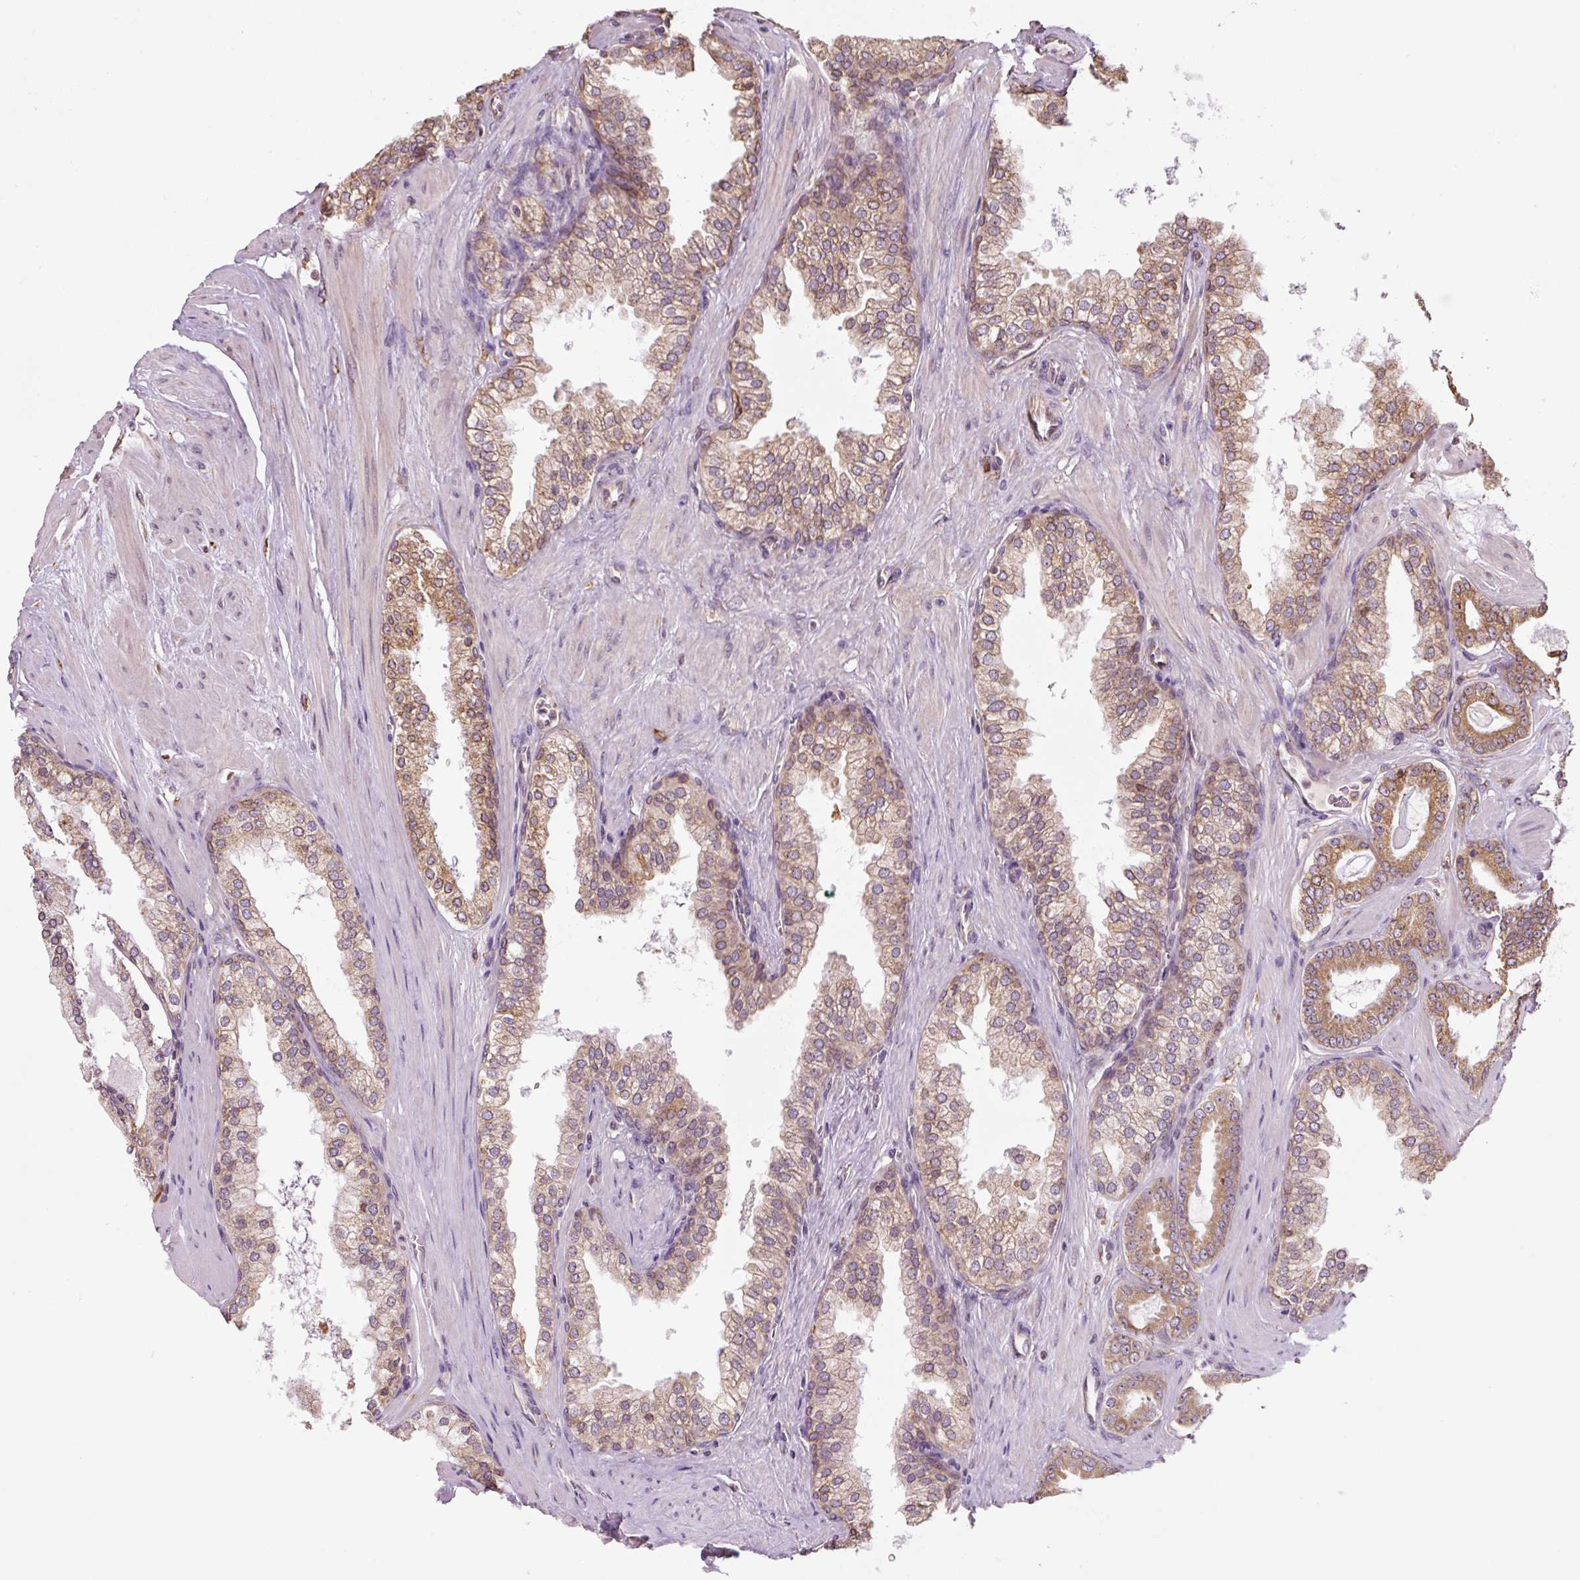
{"staining": {"intensity": "moderate", "quantity": ">75%", "location": "cytoplasmic/membranous"}, "tissue": "prostate cancer", "cell_type": "Tumor cells", "image_type": "cancer", "snomed": [{"axis": "morphology", "description": "Adenocarcinoma, Low grade"}, {"axis": "topography", "description": "Prostate"}], "caption": "Immunohistochemical staining of human prostate low-grade adenocarcinoma shows moderate cytoplasmic/membranous protein positivity in about >75% of tumor cells.", "gene": "PRKCSH", "patient": {"sex": "male", "age": 42}}